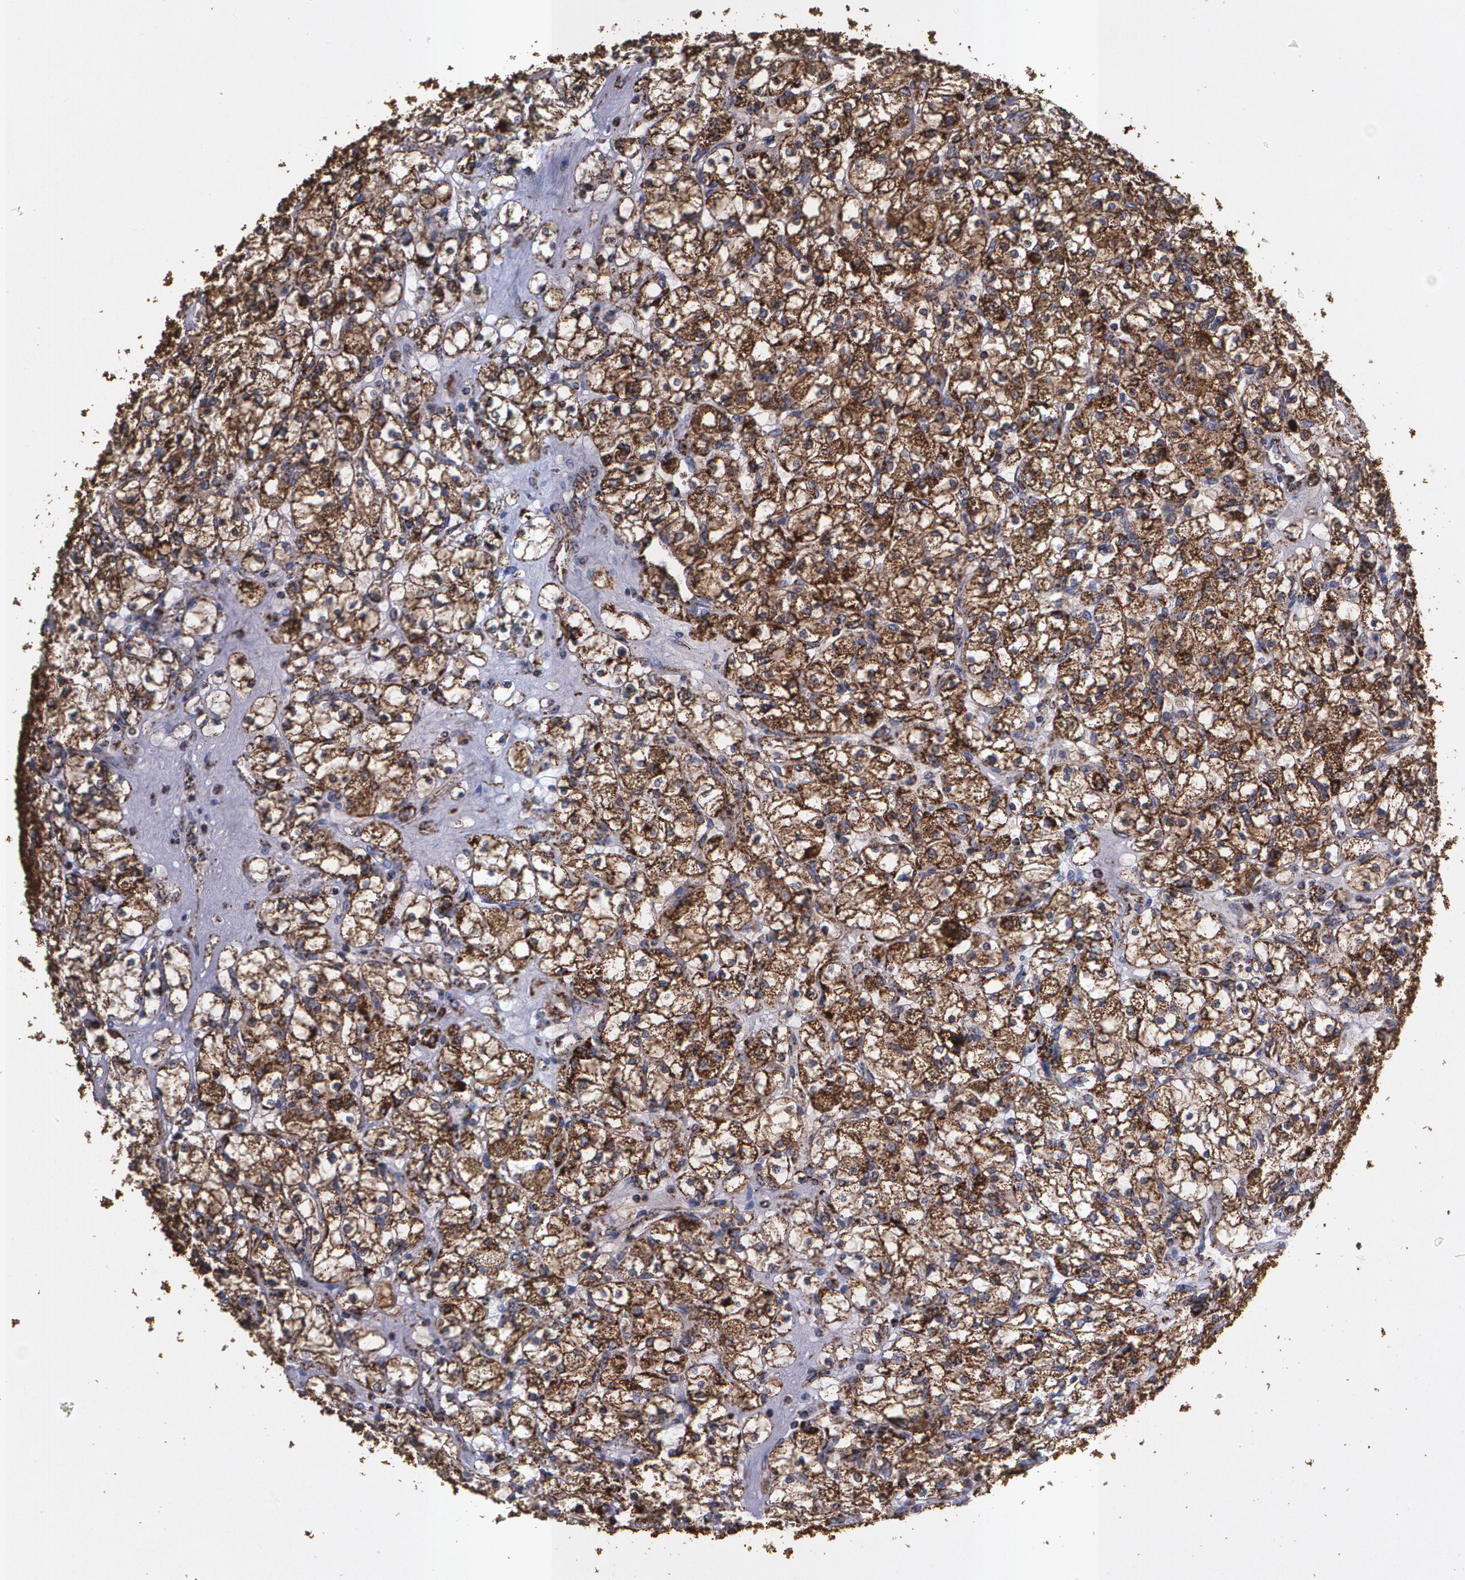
{"staining": {"intensity": "strong", "quantity": ">75%", "location": "cytoplasmic/membranous"}, "tissue": "renal cancer", "cell_type": "Tumor cells", "image_type": "cancer", "snomed": [{"axis": "morphology", "description": "Adenocarcinoma, NOS"}, {"axis": "topography", "description": "Kidney"}], "caption": "The histopathology image exhibits a brown stain indicating the presence of a protein in the cytoplasmic/membranous of tumor cells in adenocarcinoma (renal).", "gene": "HSPD1", "patient": {"sex": "female", "age": 83}}